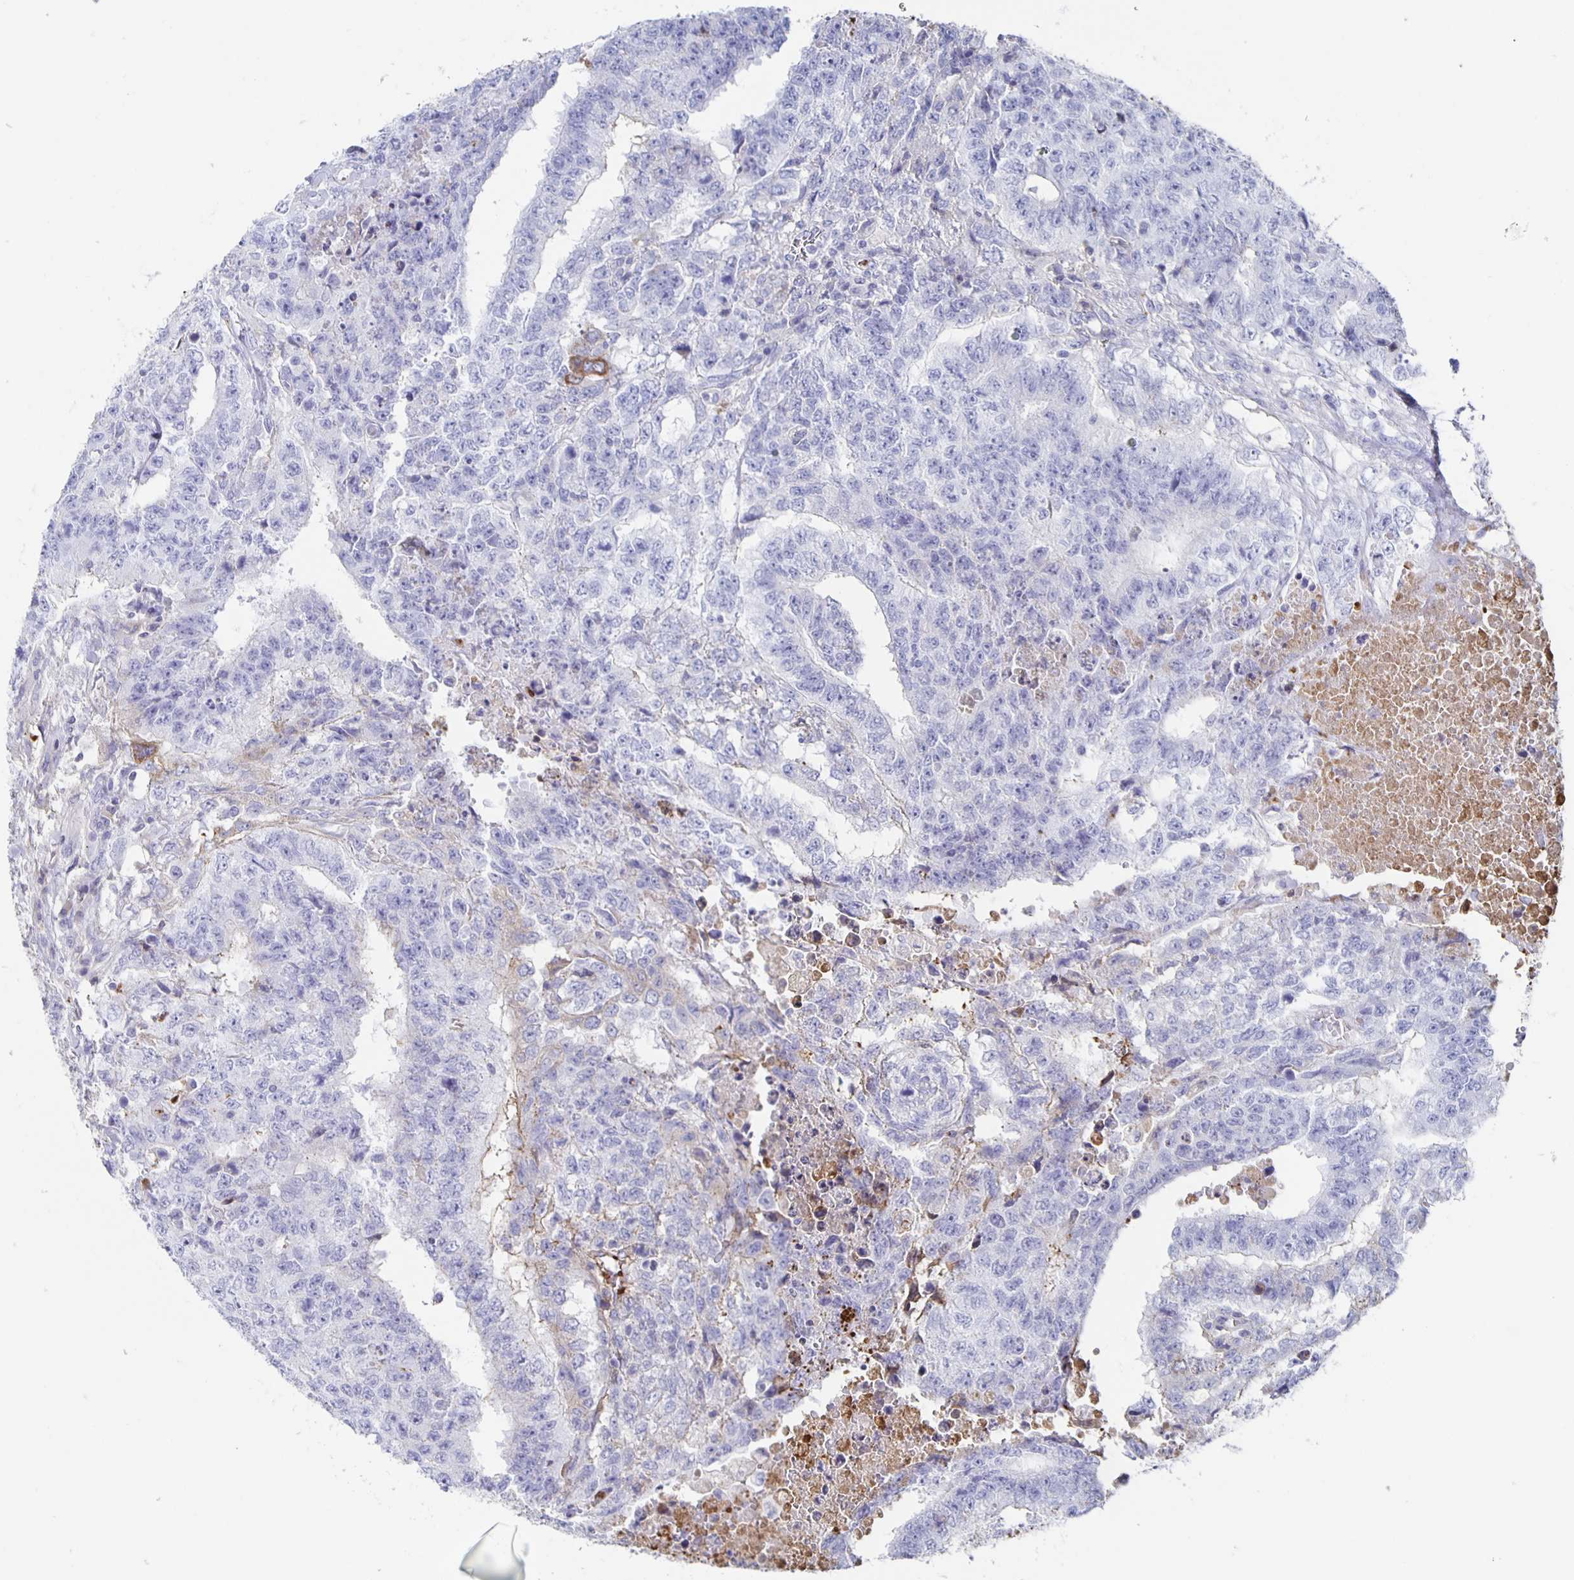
{"staining": {"intensity": "negative", "quantity": "none", "location": "none"}, "tissue": "testis cancer", "cell_type": "Tumor cells", "image_type": "cancer", "snomed": [{"axis": "morphology", "description": "Carcinoma, Embryonal, NOS"}, {"axis": "topography", "description": "Testis"}], "caption": "The micrograph shows no significant staining in tumor cells of testis cancer (embryonal carcinoma). The staining is performed using DAB brown chromogen with nuclei counter-stained in using hematoxylin.", "gene": "FGA", "patient": {"sex": "male", "age": 24}}